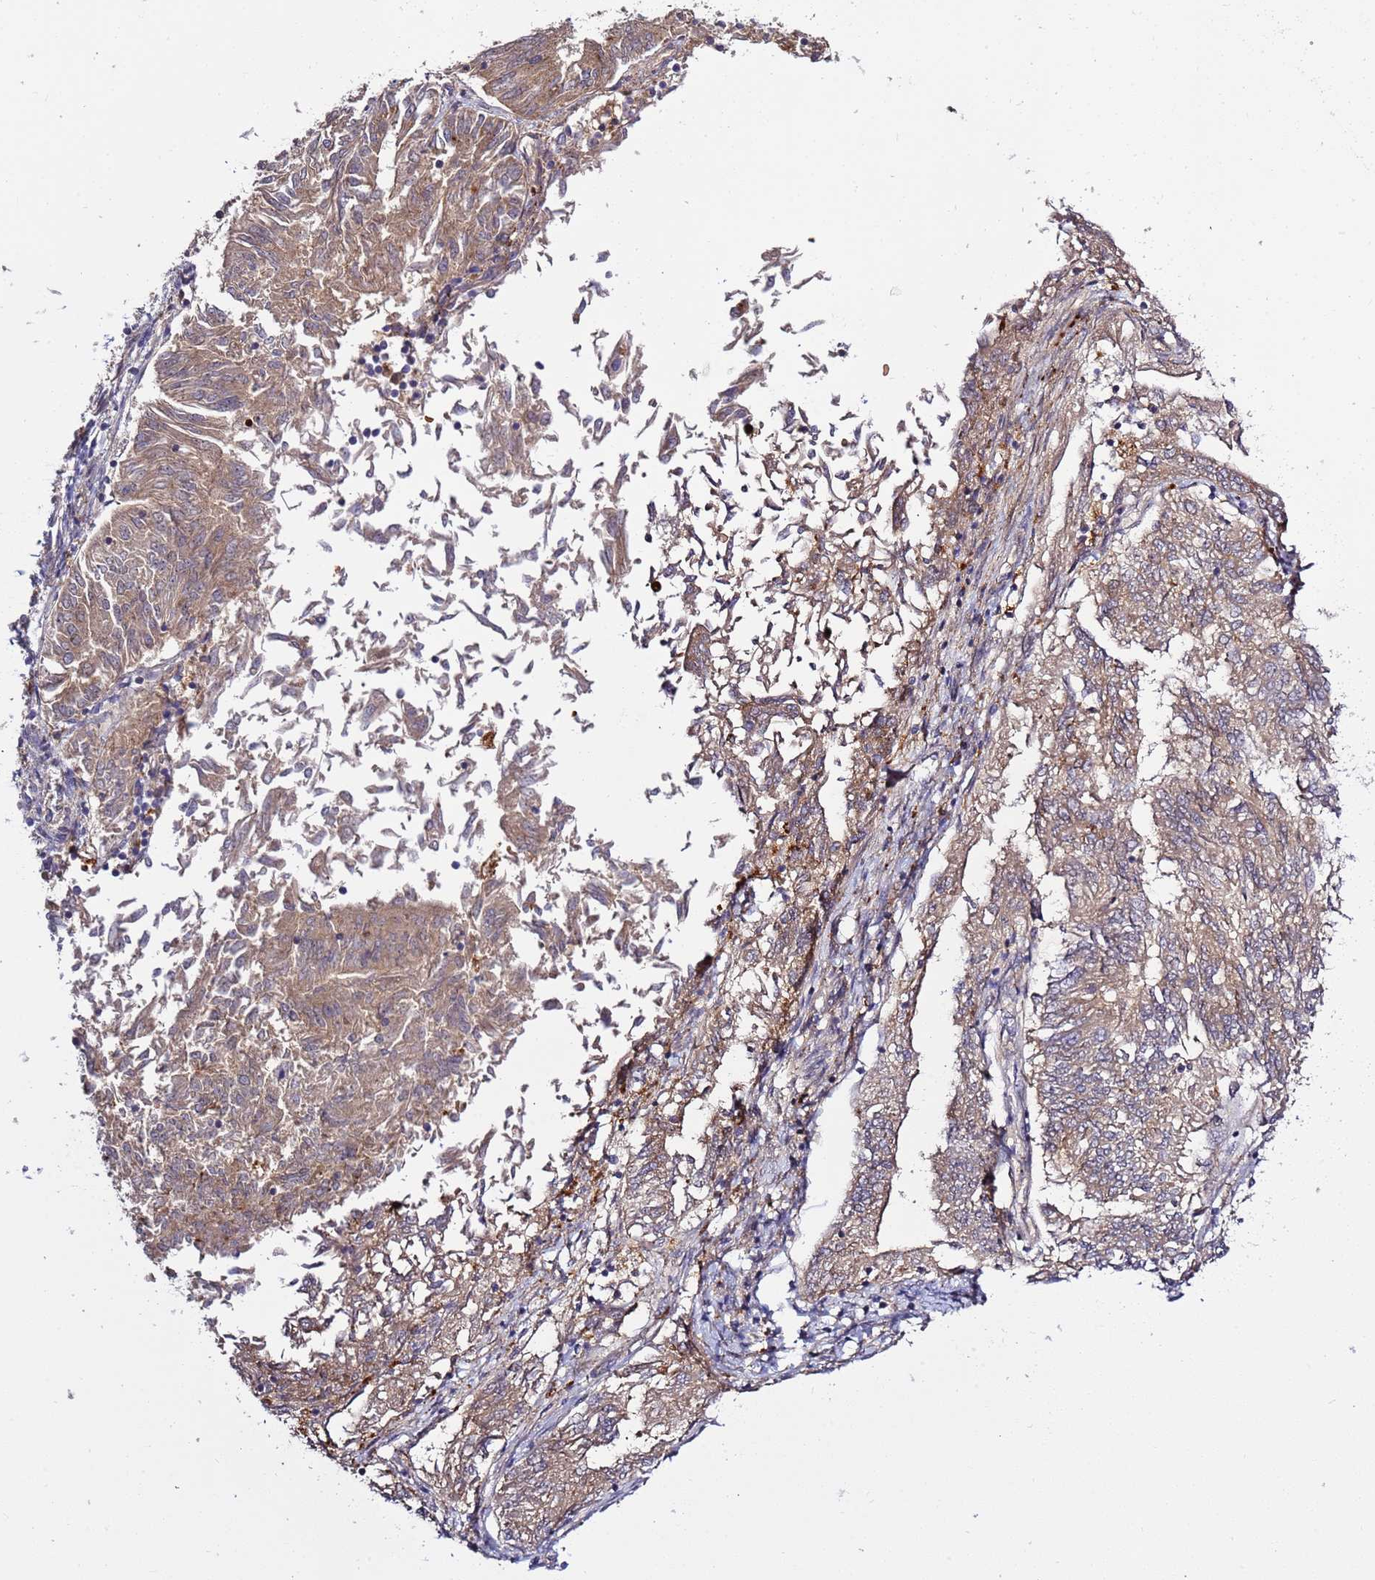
{"staining": {"intensity": "moderate", "quantity": ">75%", "location": "cytoplasmic/membranous"}, "tissue": "endometrial cancer", "cell_type": "Tumor cells", "image_type": "cancer", "snomed": [{"axis": "morphology", "description": "Adenocarcinoma, NOS"}, {"axis": "topography", "description": "Endometrium"}], "caption": "Immunohistochemical staining of human endometrial adenocarcinoma demonstrates moderate cytoplasmic/membranous protein staining in approximately >75% of tumor cells. (Brightfield microscopy of DAB IHC at high magnification).", "gene": "VPS36", "patient": {"sex": "female", "age": 58}}